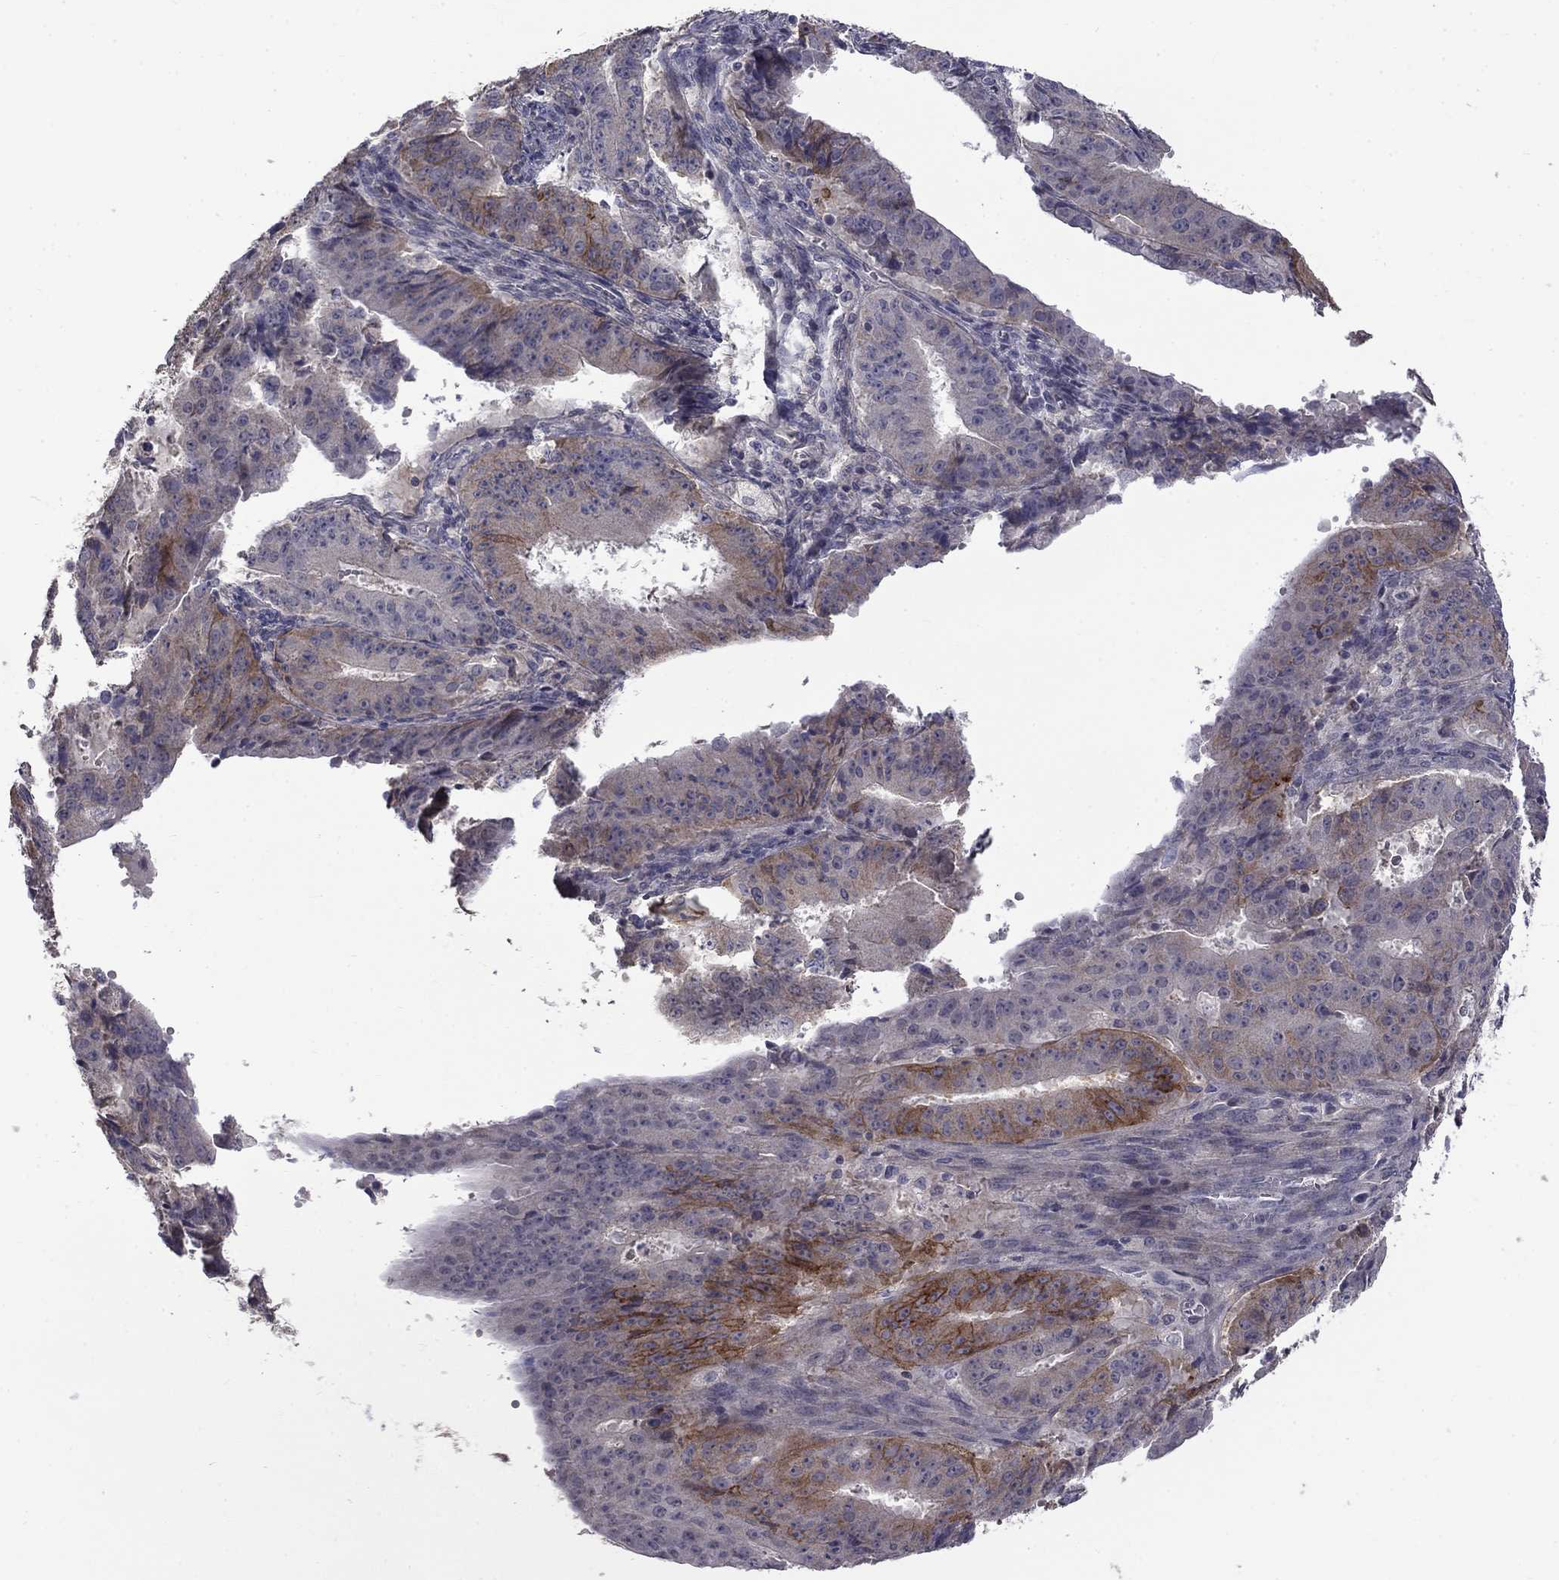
{"staining": {"intensity": "strong", "quantity": "<25%", "location": "cytoplasmic/membranous"}, "tissue": "ovarian cancer", "cell_type": "Tumor cells", "image_type": "cancer", "snomed": [{"axis": "morphology", "description": "Carcinoma, endometroid"}, {"axis": "topography", "description": "Ovary"}], "caption": "A brown stain highlights strong cytoplasmic/membranous staining of a protein in ovarian endometroid carcinoma tumor cells.", "gene": "SLC39A14", "patient": {"sex": "female", "age": 42}}